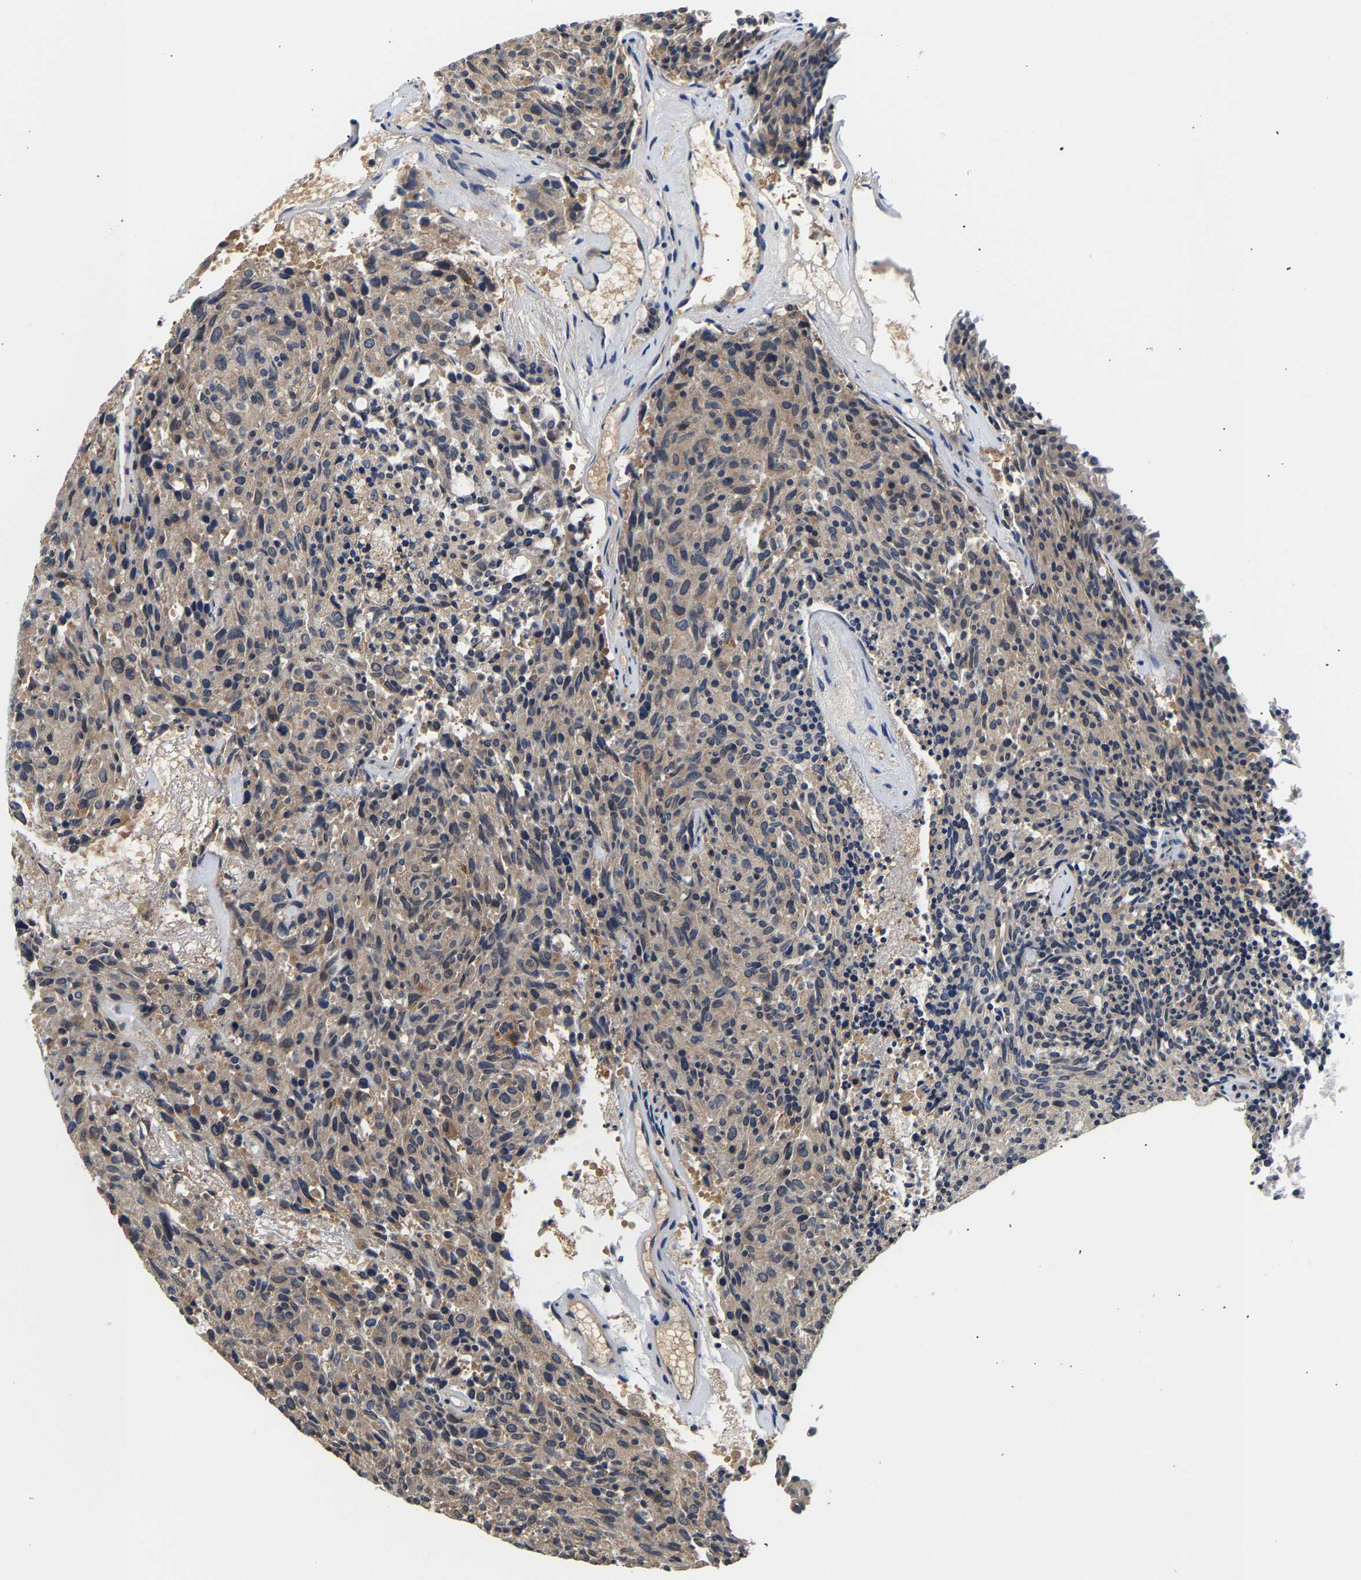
{"staining": {"intensity": "weak", "quantity": "25%-75%", "location": "cytoplasmic/membranous"}, "tissue": "carcinoid", "cell_type": "Tumor cells", "image_type": "cancer", "snomed": [{"axis": "morphology", "description": "Carcinoid, malignant, NOS"}, {"axis": "topography", "description": "Pancreas"}], "caption": "Immunohistochemistry (IHC) of human carcinoid demonstrates low levels of weak cytoplasmic/membranous positivity in approximately 25%-75% of tumor cells. (DAB (3,3'-diaminobenzidine) IHC, brown staining for protein, blue staining for nuclei).", "gene": "PPID", "patient": {"sex": "female", "age": 54}}